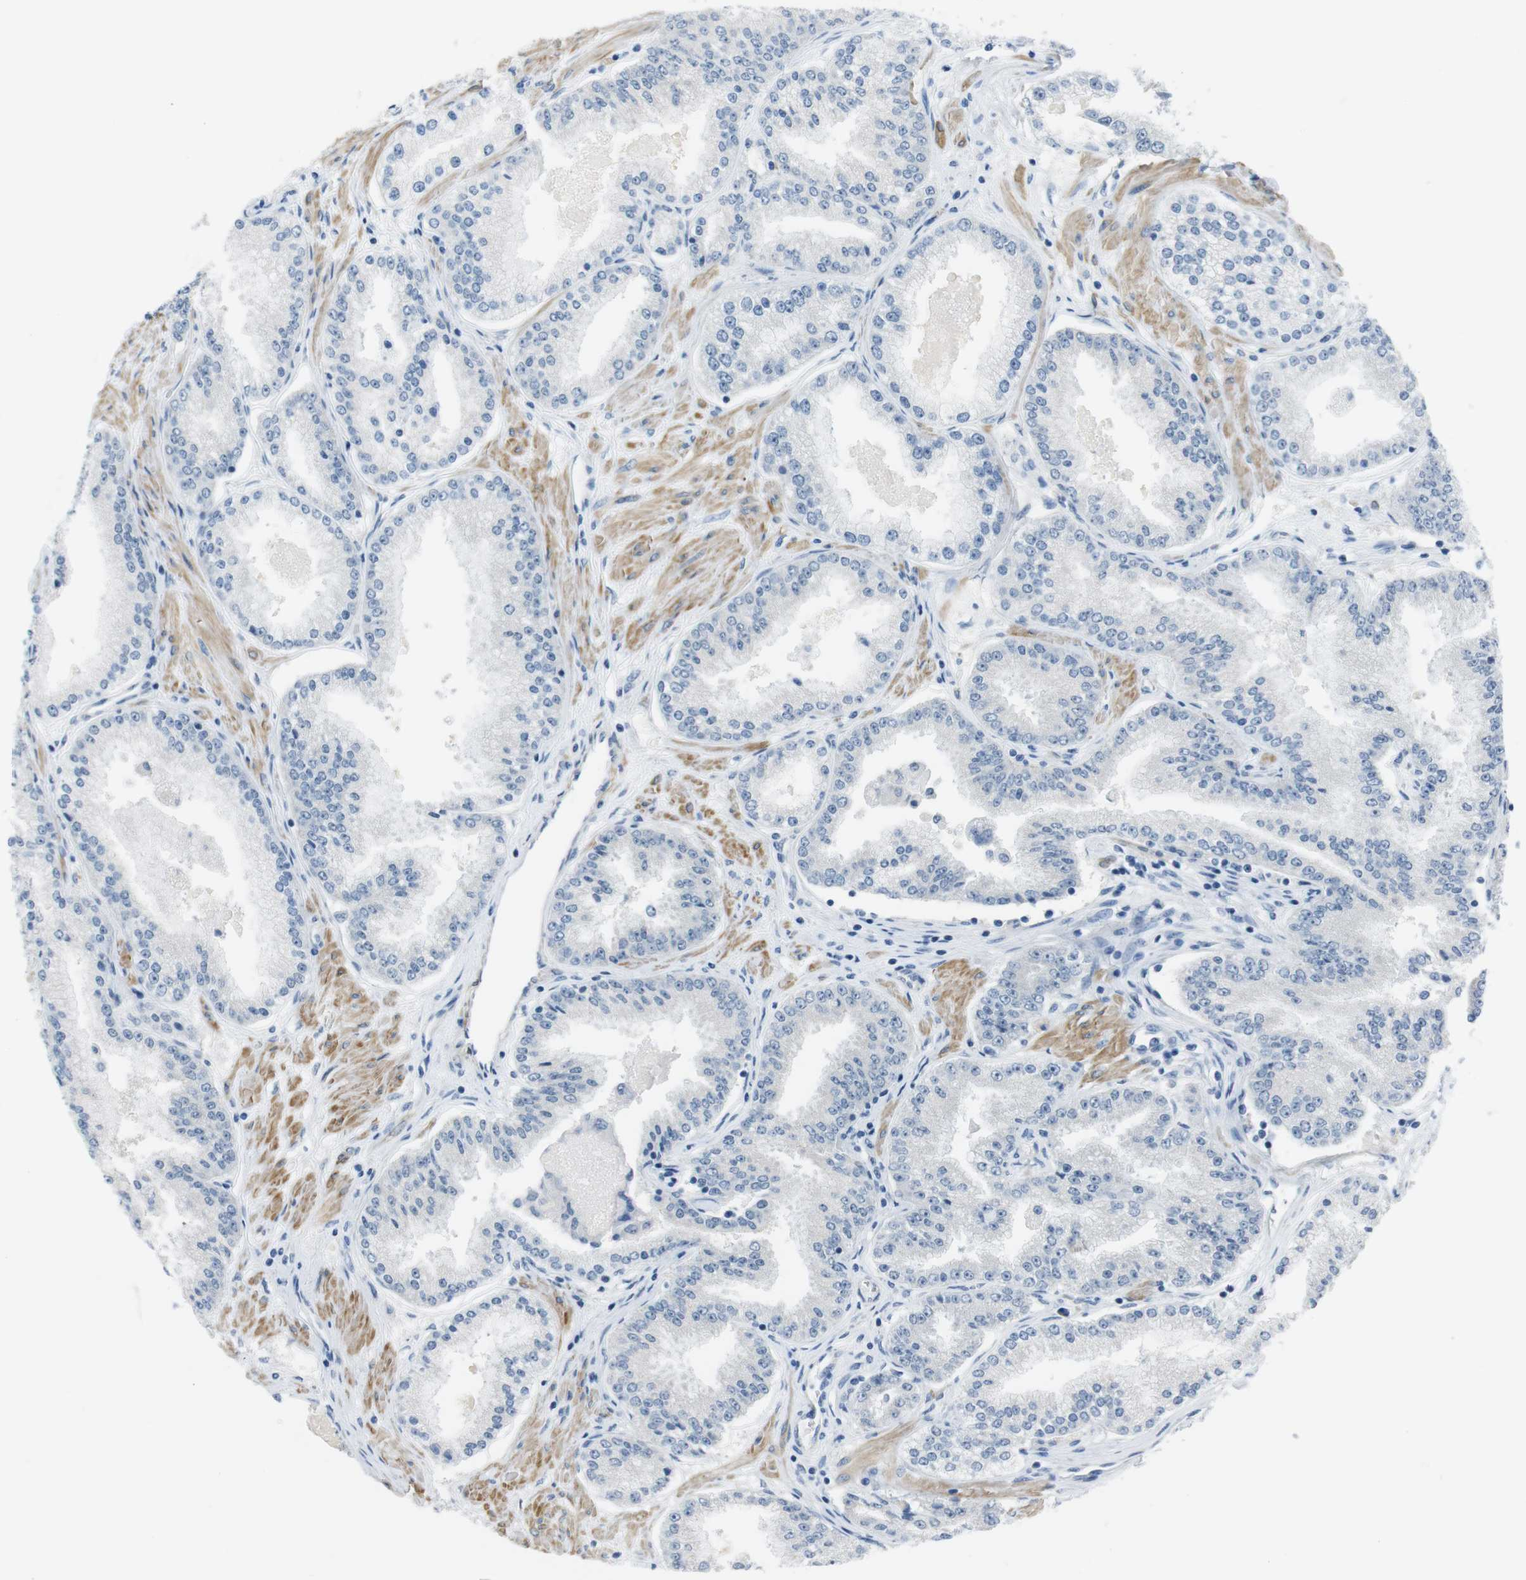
{"staining": {"intensity": "negative", "quantity": "none", "location": "none"}, "tissue": "prostate cancer", "cell_type": "Tumor cells", "image_type": "cancer", "snomed": [{"axis": "morphology", "description": "Adenocarcinoma, High grade"}, {"axis": "topography", "description": "Prostate"}], "caption": "Protein analysis of prostate cancer (high-grade adenocarcinoma) exhibits no significant positivity in tumor cells.", "gene": "HRH2", "patient": {"sex": "male", "age": 61}}